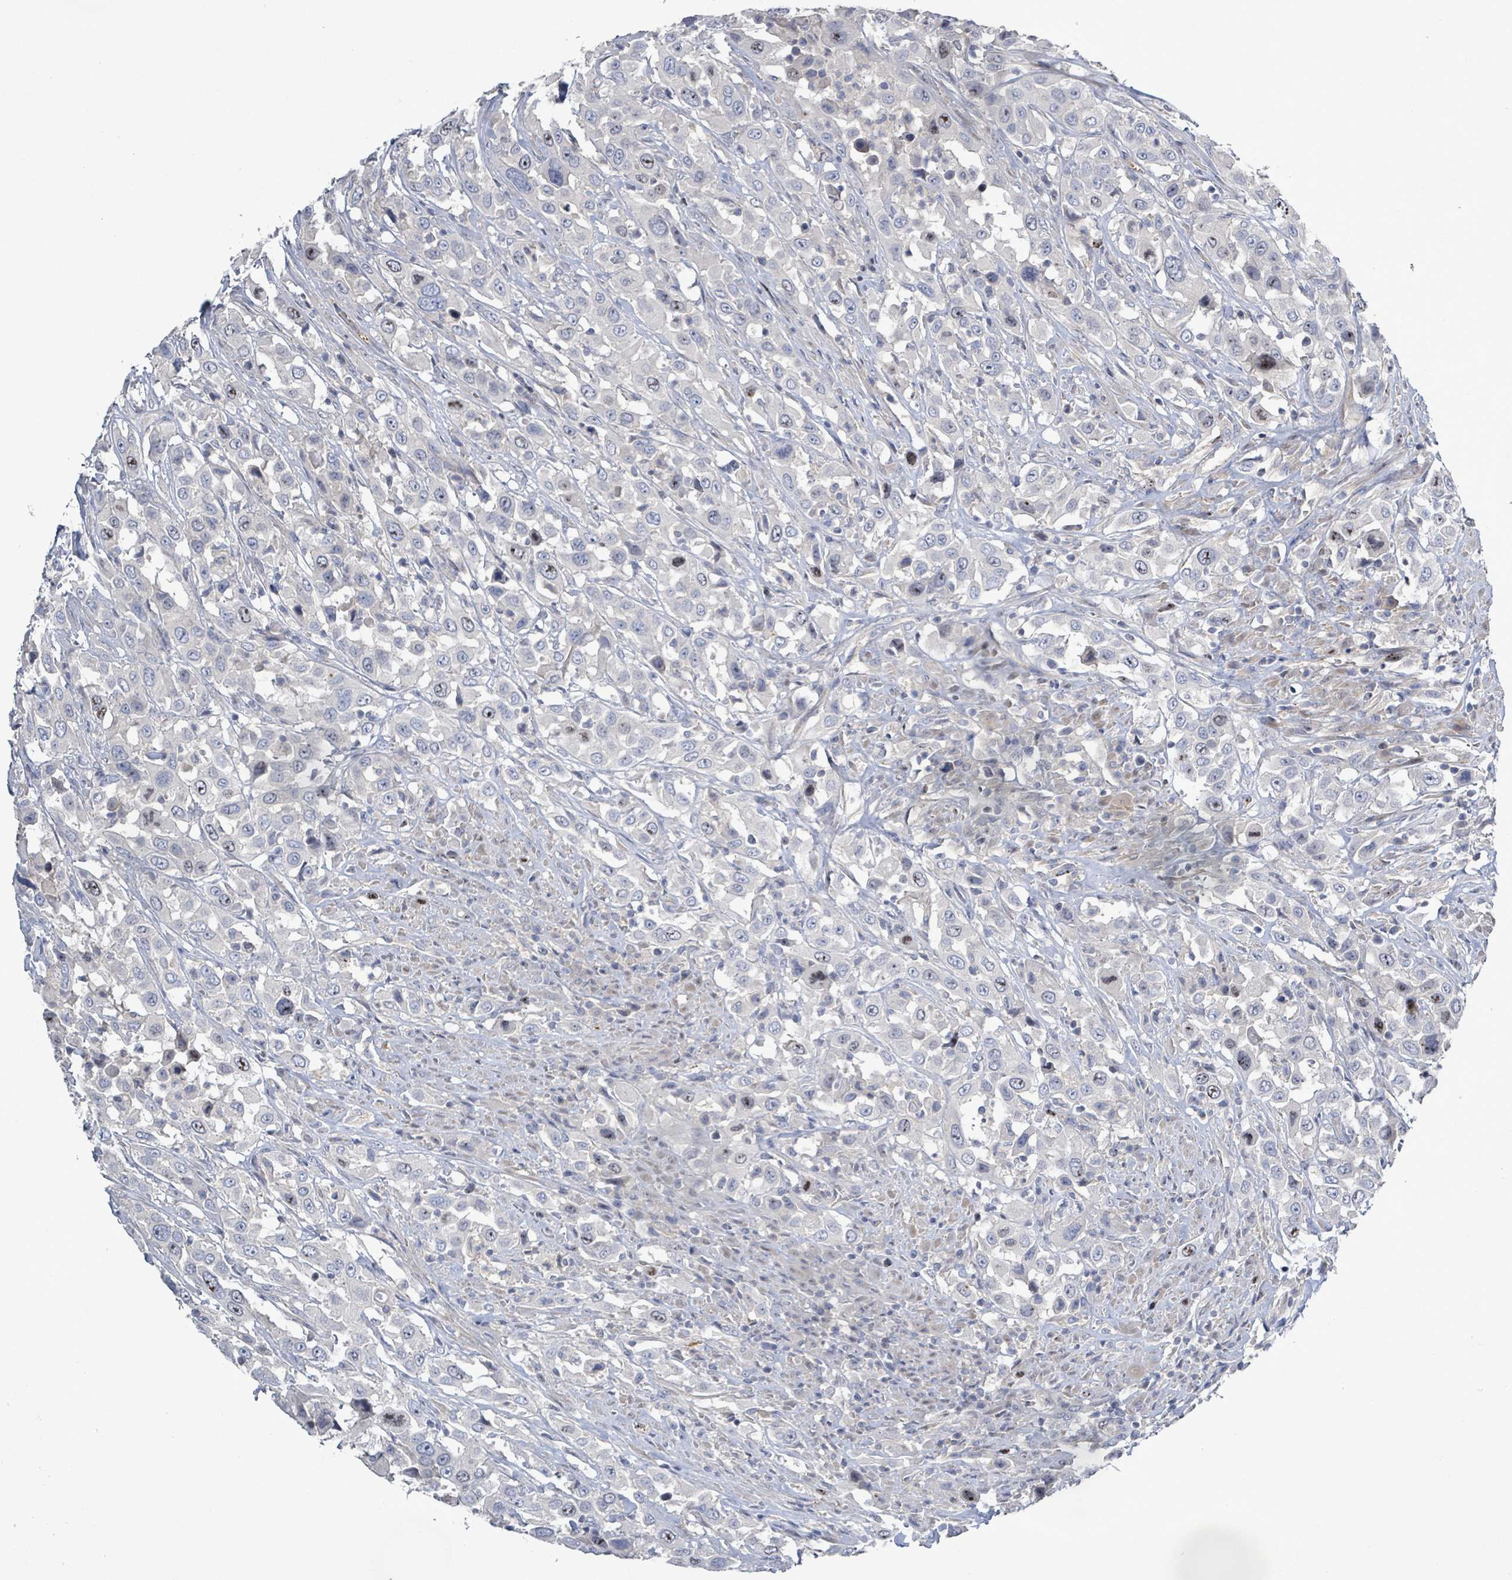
{"staining": {"intensity": "weak", "quantity": "<25%", "location": "nuclear"}, "tissue": "urothelial cancer", "cell_type": "Tumor cells", "image_type": "cancer", "snomed": [{"axis": "morphology", "description": "Urothelial carcinoma, High grade"}, {"axis": "topography", "description": "Urinary bladder"}], "caption": "Tumor cells show no significant positivity in urothelial cancer.", "gene": "KRAS", "patient": {"sex": "male", "age": 61}}